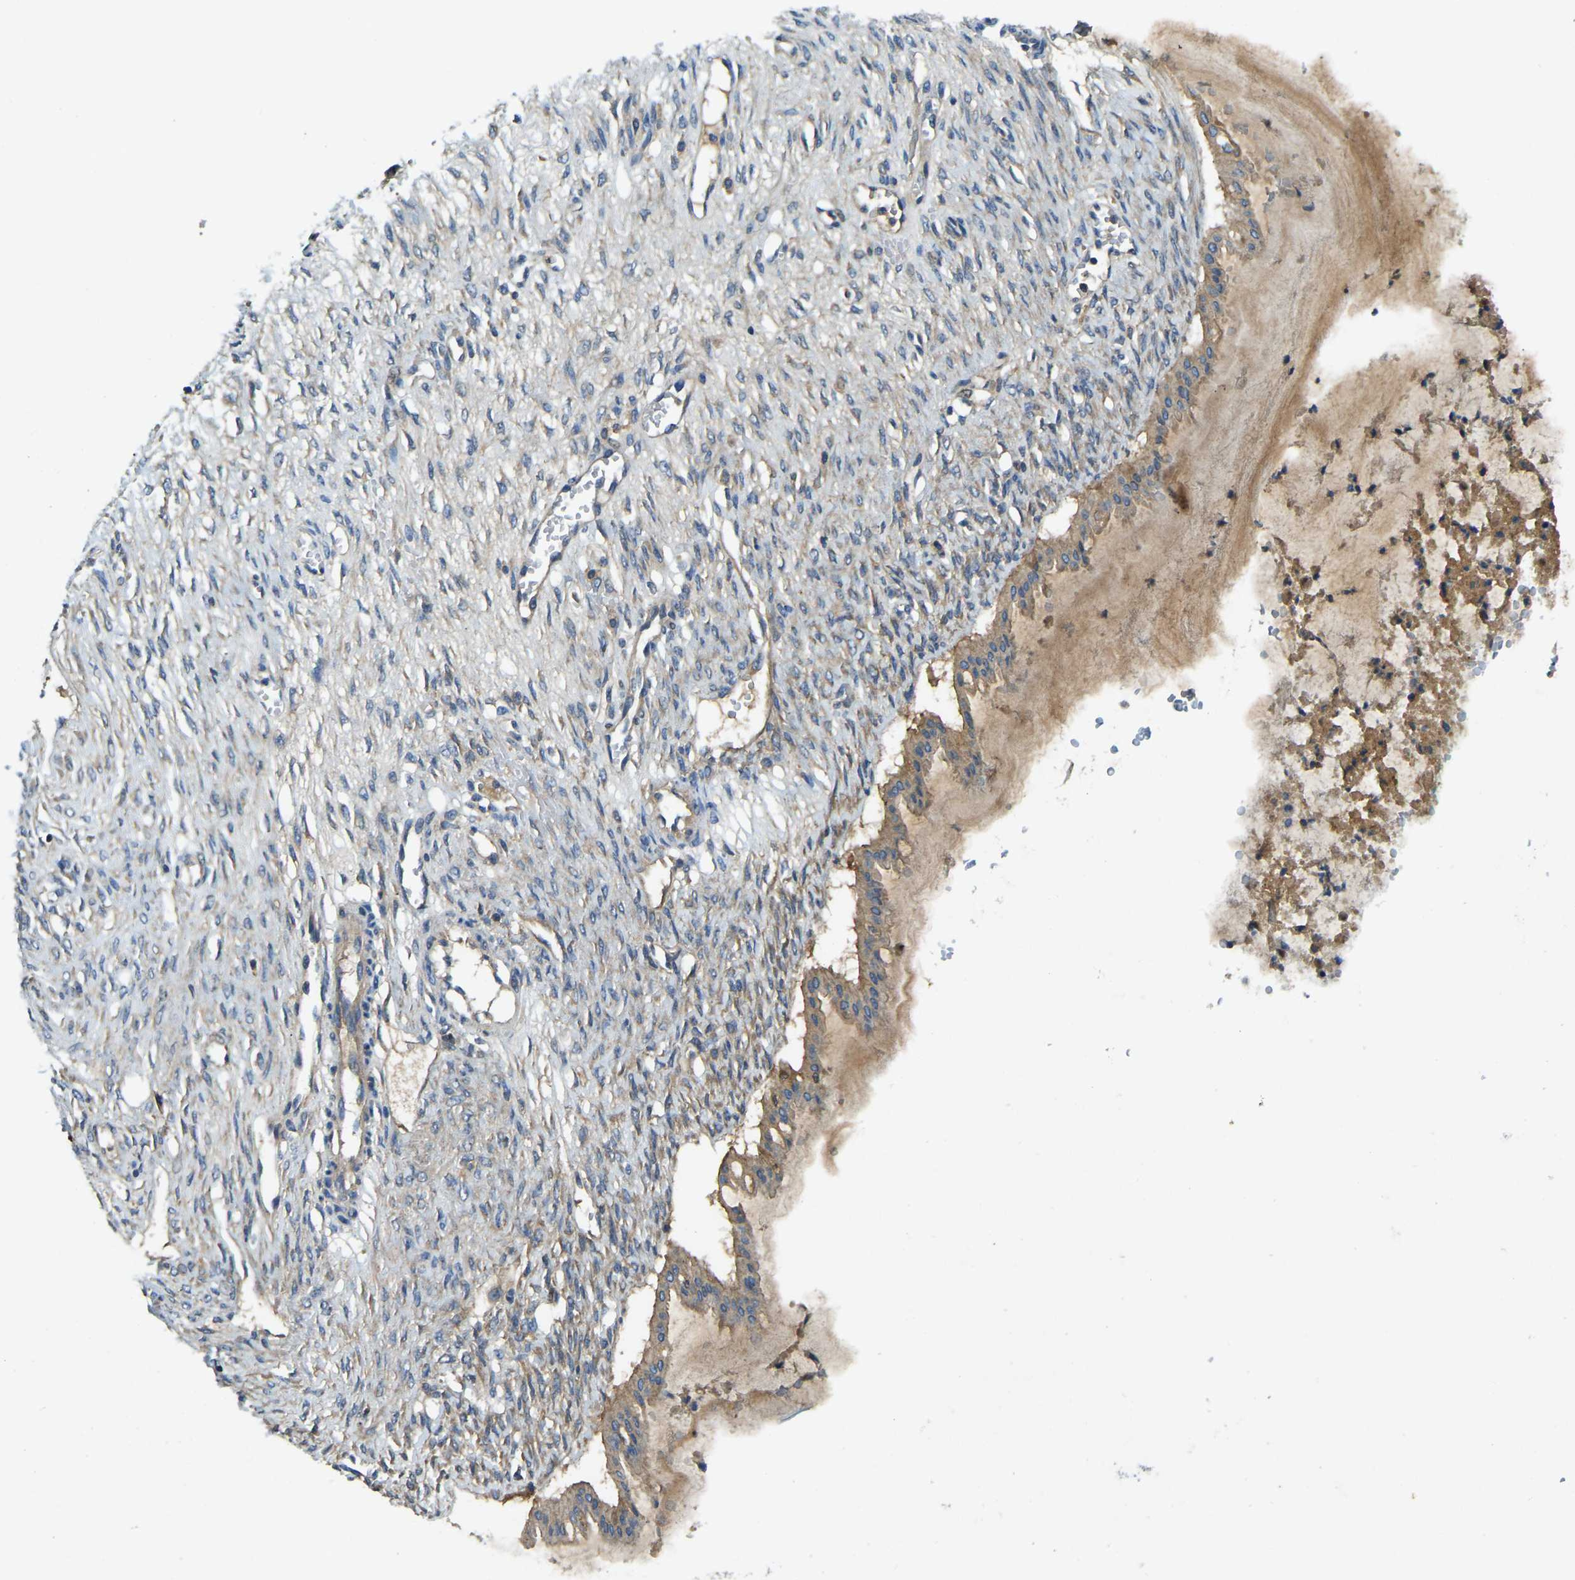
{"staining": {"intensity": "weak", "quantity": ">75%", "location": "cytoplasmic/membranous"}, "tissue": "ovarian cancer", "cell_type": "Tumor cells", "image_type": "cancer", "snomed": [{"axis": "morphology", "description": "Cystadenocarcinoma, mucinous, NOS"}, {"axis": "topography", "description": "Ovary"}], "caption": "This histopathology image displays ovarian cancer stained with immunohistochemistry (IHC) to label a protein in brown. The cytoplasmic/membranous of tumor cells show weak positivity for the protein. Nuclei are counter-stained blue.", "gene": "ATP8B1", "patient": {"sex": "female", "age": 73}}